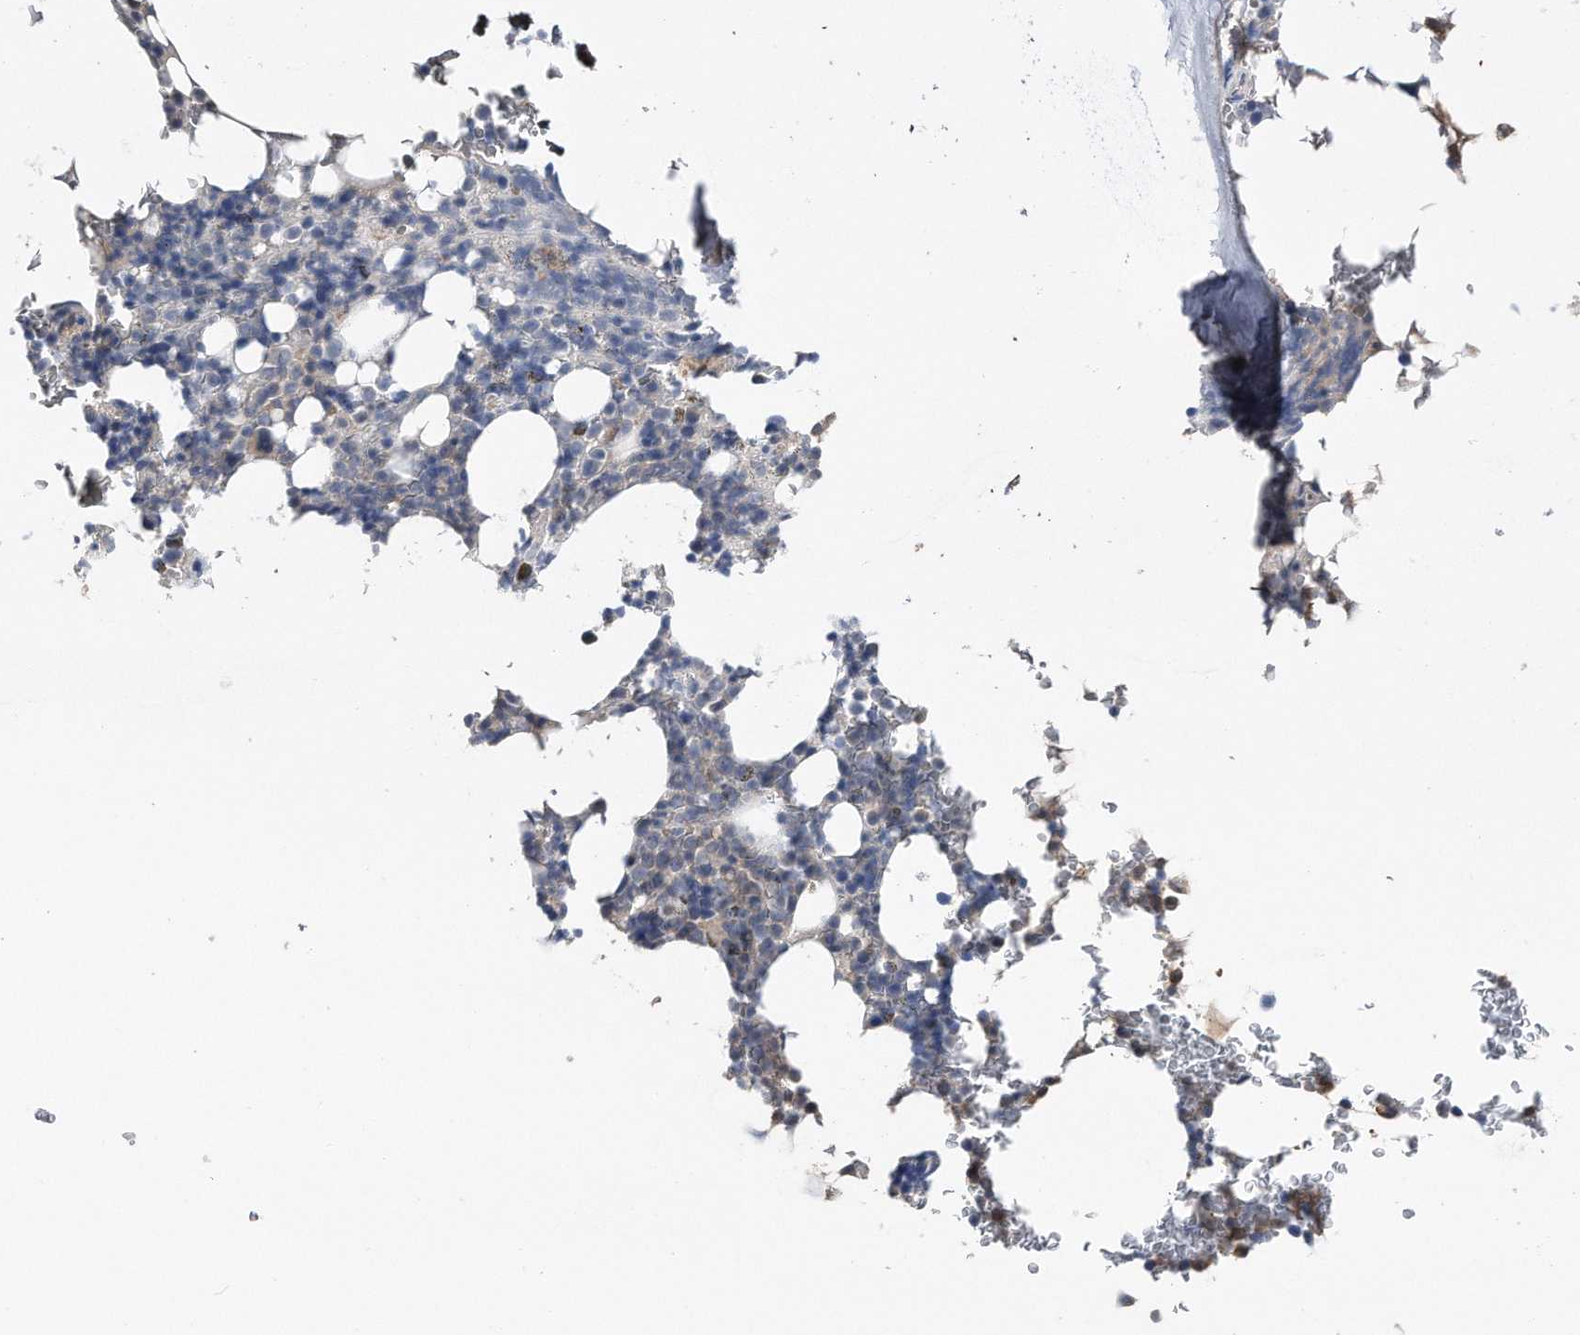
{"staining": {"intensity": "strong", "quantity": "<25%", "location": "cytoplasmic/membranous"}, "tissue": "bone marrow", "cell_type": "Hematopoietic cells", "image_type": "normal", "snomed": [{"axis": "morphology", "description": "Normal tissue, NOS"}, {"axis": "topography", "description": "Bone marrow"}], "caption": "Hematopoietic cells demonstrate medium levels of strong cytoplasmic/membranous positivity in approximately <25% of cells in normal human bone marrow.", "gene": "KCND3", "patient": {"sex": "male", "age": 58}}